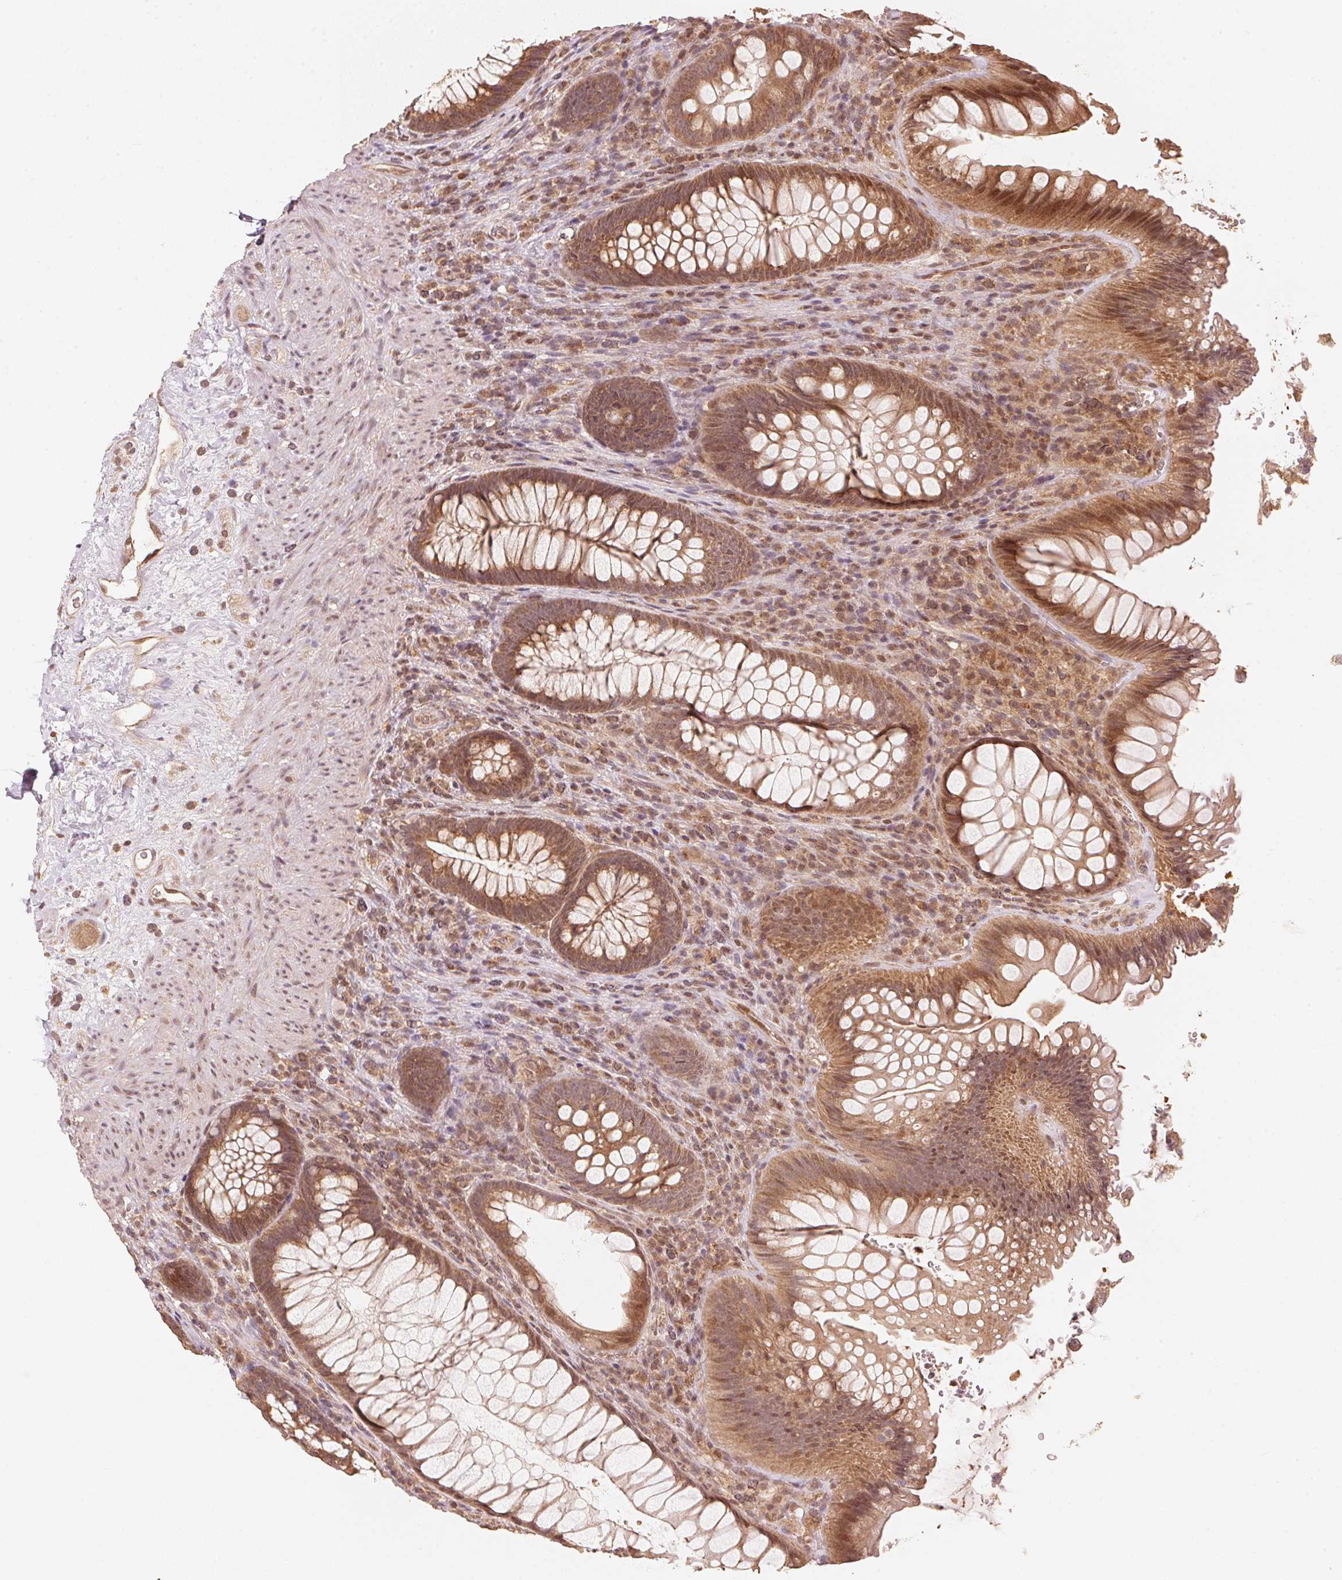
{"staining": {"intensity": "moderate", "quantity": ">75%", "location": "cytoplasmic/membranous,nuclear"}, "tissue": "rectum", "cell_type": "Glandular cells", "image_type": "normal", "snomed": [{"axis": "morphology", "description": "Normal tissue, NOS"}, {"axis": "topography", "description": "Smooth muscle"}, {"axis": "topography", "description": "Rectum"}], "caption": "Immunohistochemistry (IHC) photomicrograph of benign rectum stained for a protein (brown), which reveals medium levels of moderate cytoplasmic/membranous,nuclear staining in approximately >75% of glandular cells.", "gene": "C2orf73", "patient": {"sex": "male", "age": 53}}